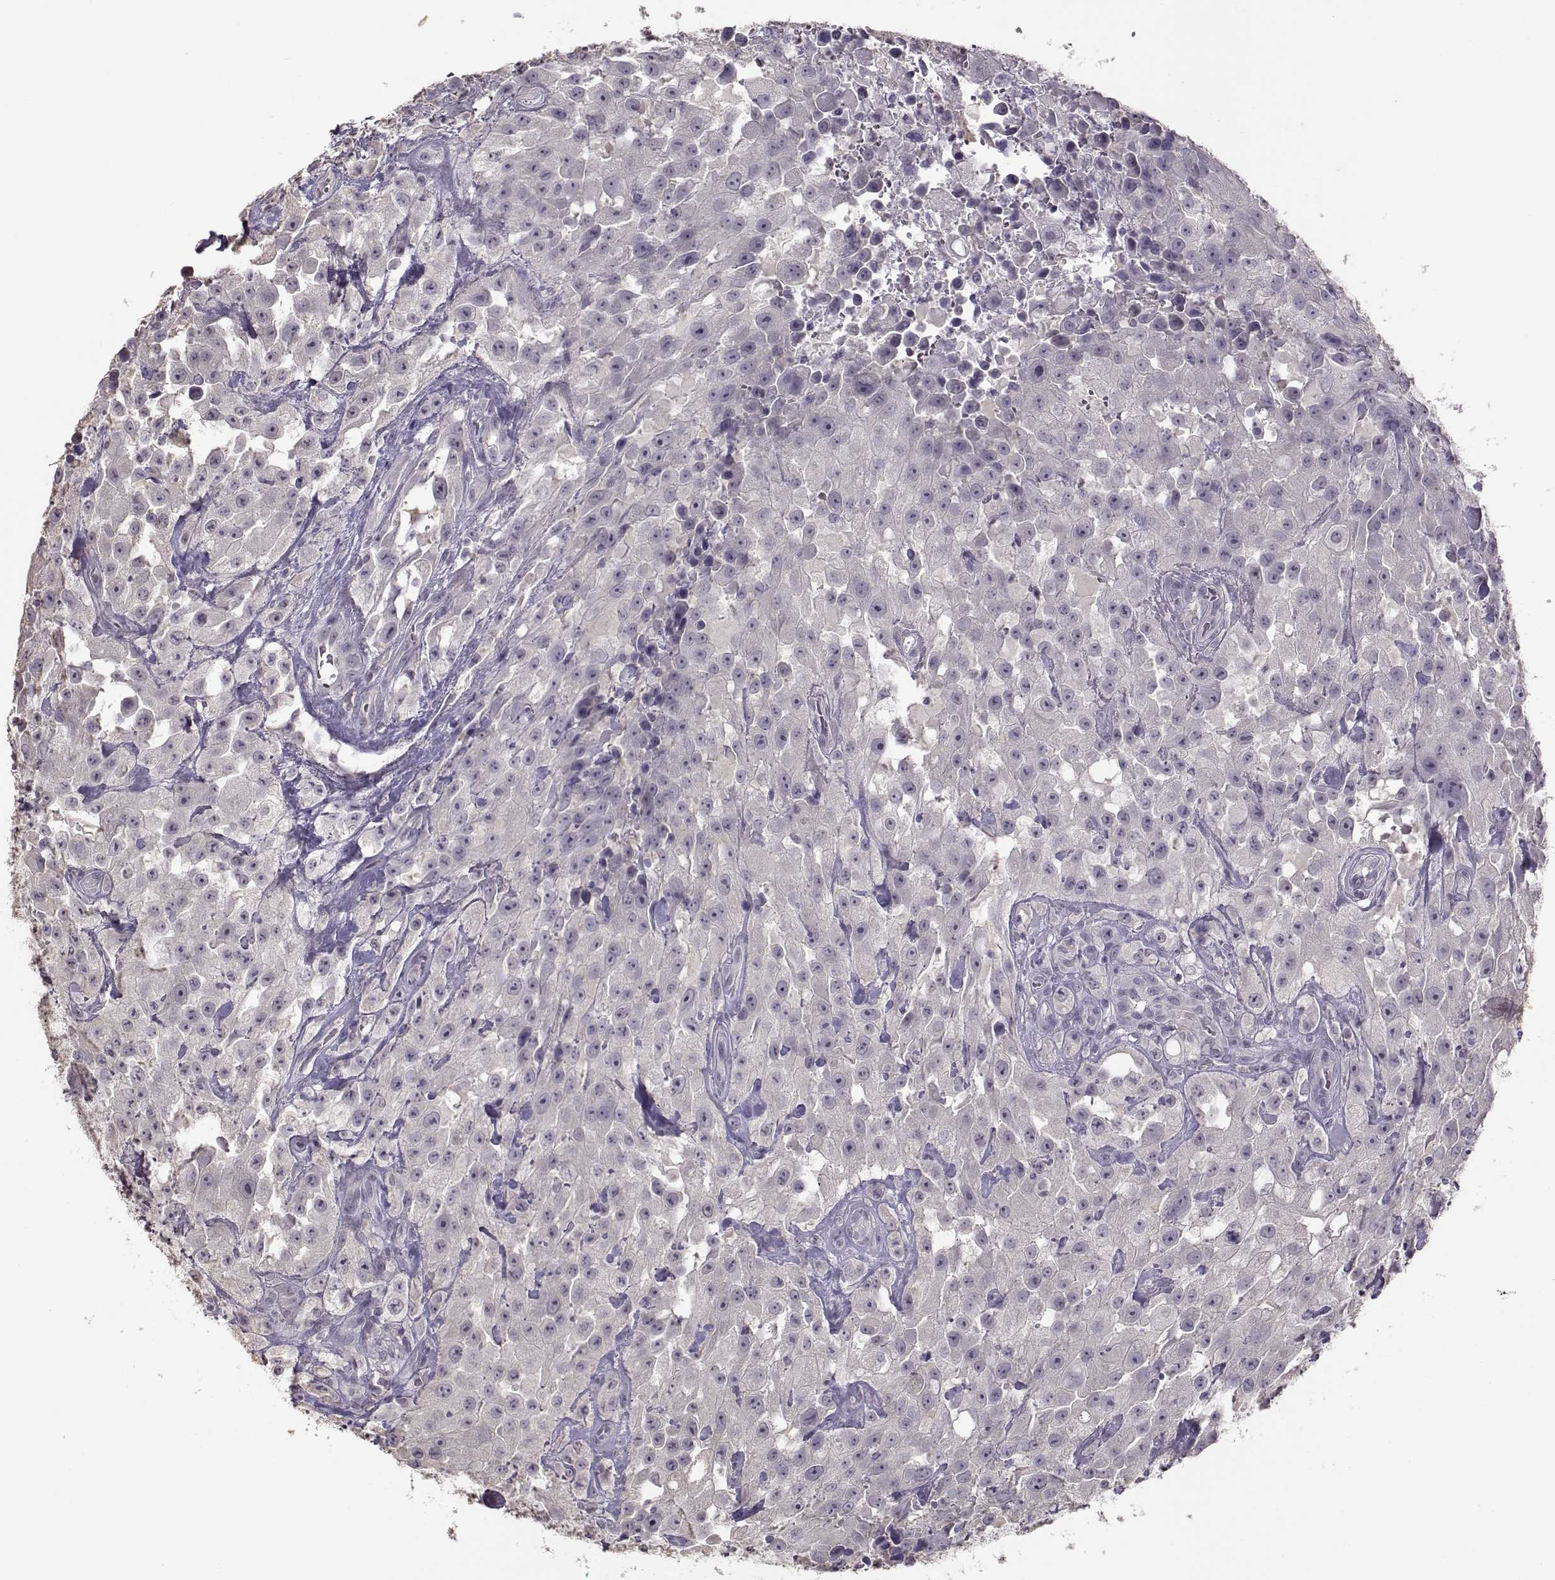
{"staining": {"intensity": "negative", "quantity": "none", "location": "none"}, "tissue": "urothelial cancer", "cell_type": "Tumor cells", "image_type": "cancer", "snomed": [{"axis": "morphology", "description": "Urothelial carcinoma, High grade"}, {"axis": "topography", "description": "Urinary bladder"}], "caption": "Histopathology image shows no protein positivity in tumor cells of high-grade urothelial carcinoma tissue.", "gene": "UROC1", "patient": {"sex": "male", "age": 79}}